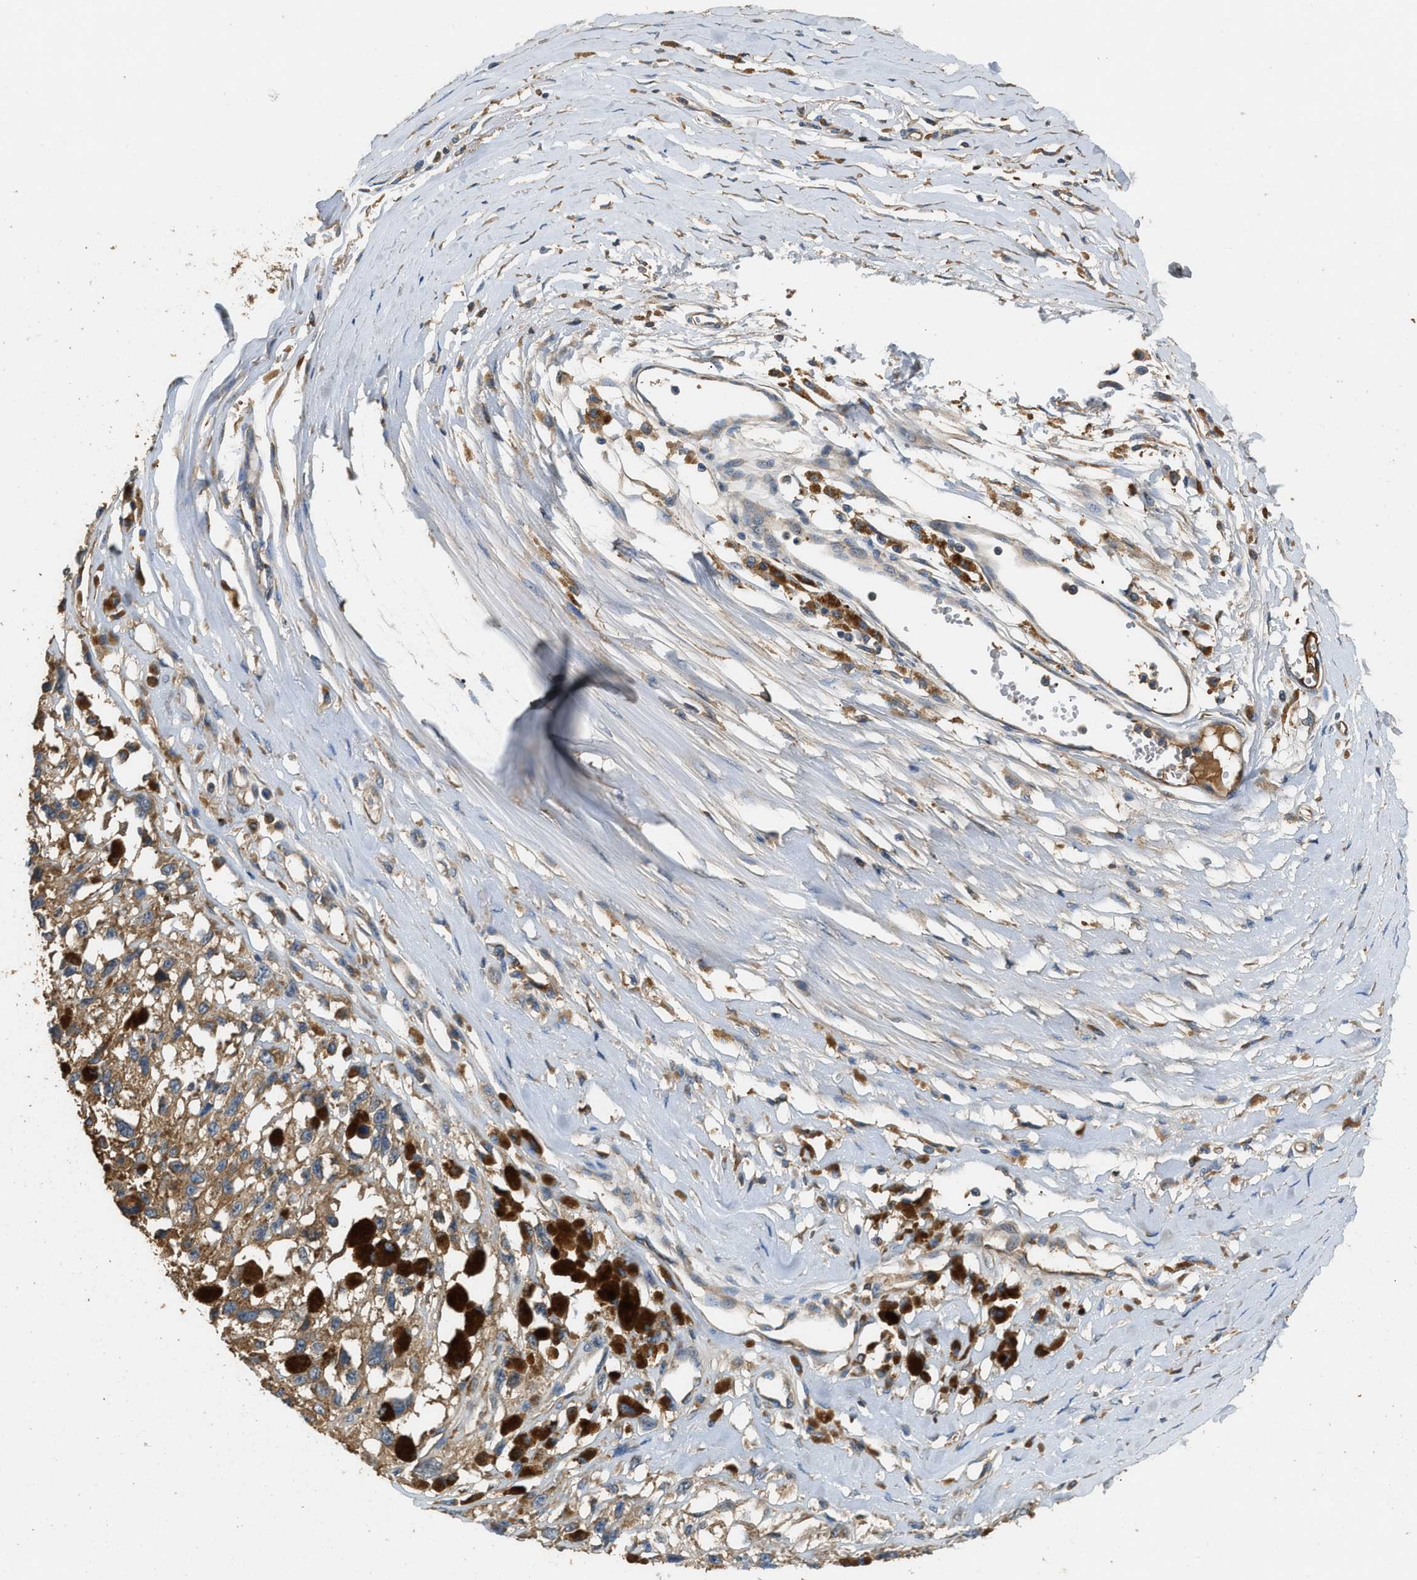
{"staining": {"intensity": "moderate", "quantity": ">75%", "location": "cytoplasmic/membranous"}, "tissue": "melanoma", "cell_type": "Tumor cells", "image_type": "cancer", "snomed": [{"axis": "morphology", "description": "Malignant melanoma, Metastatic site"}, {"axis": "topography", "description": "Lymph node"}], "caption": "Melanoma stained for a protein demonstrates moderate cytoplasmic/membranous positivity in tumor cells.", "gene": "TMEM268", "patient": {"sex": "male", "age": 59}}